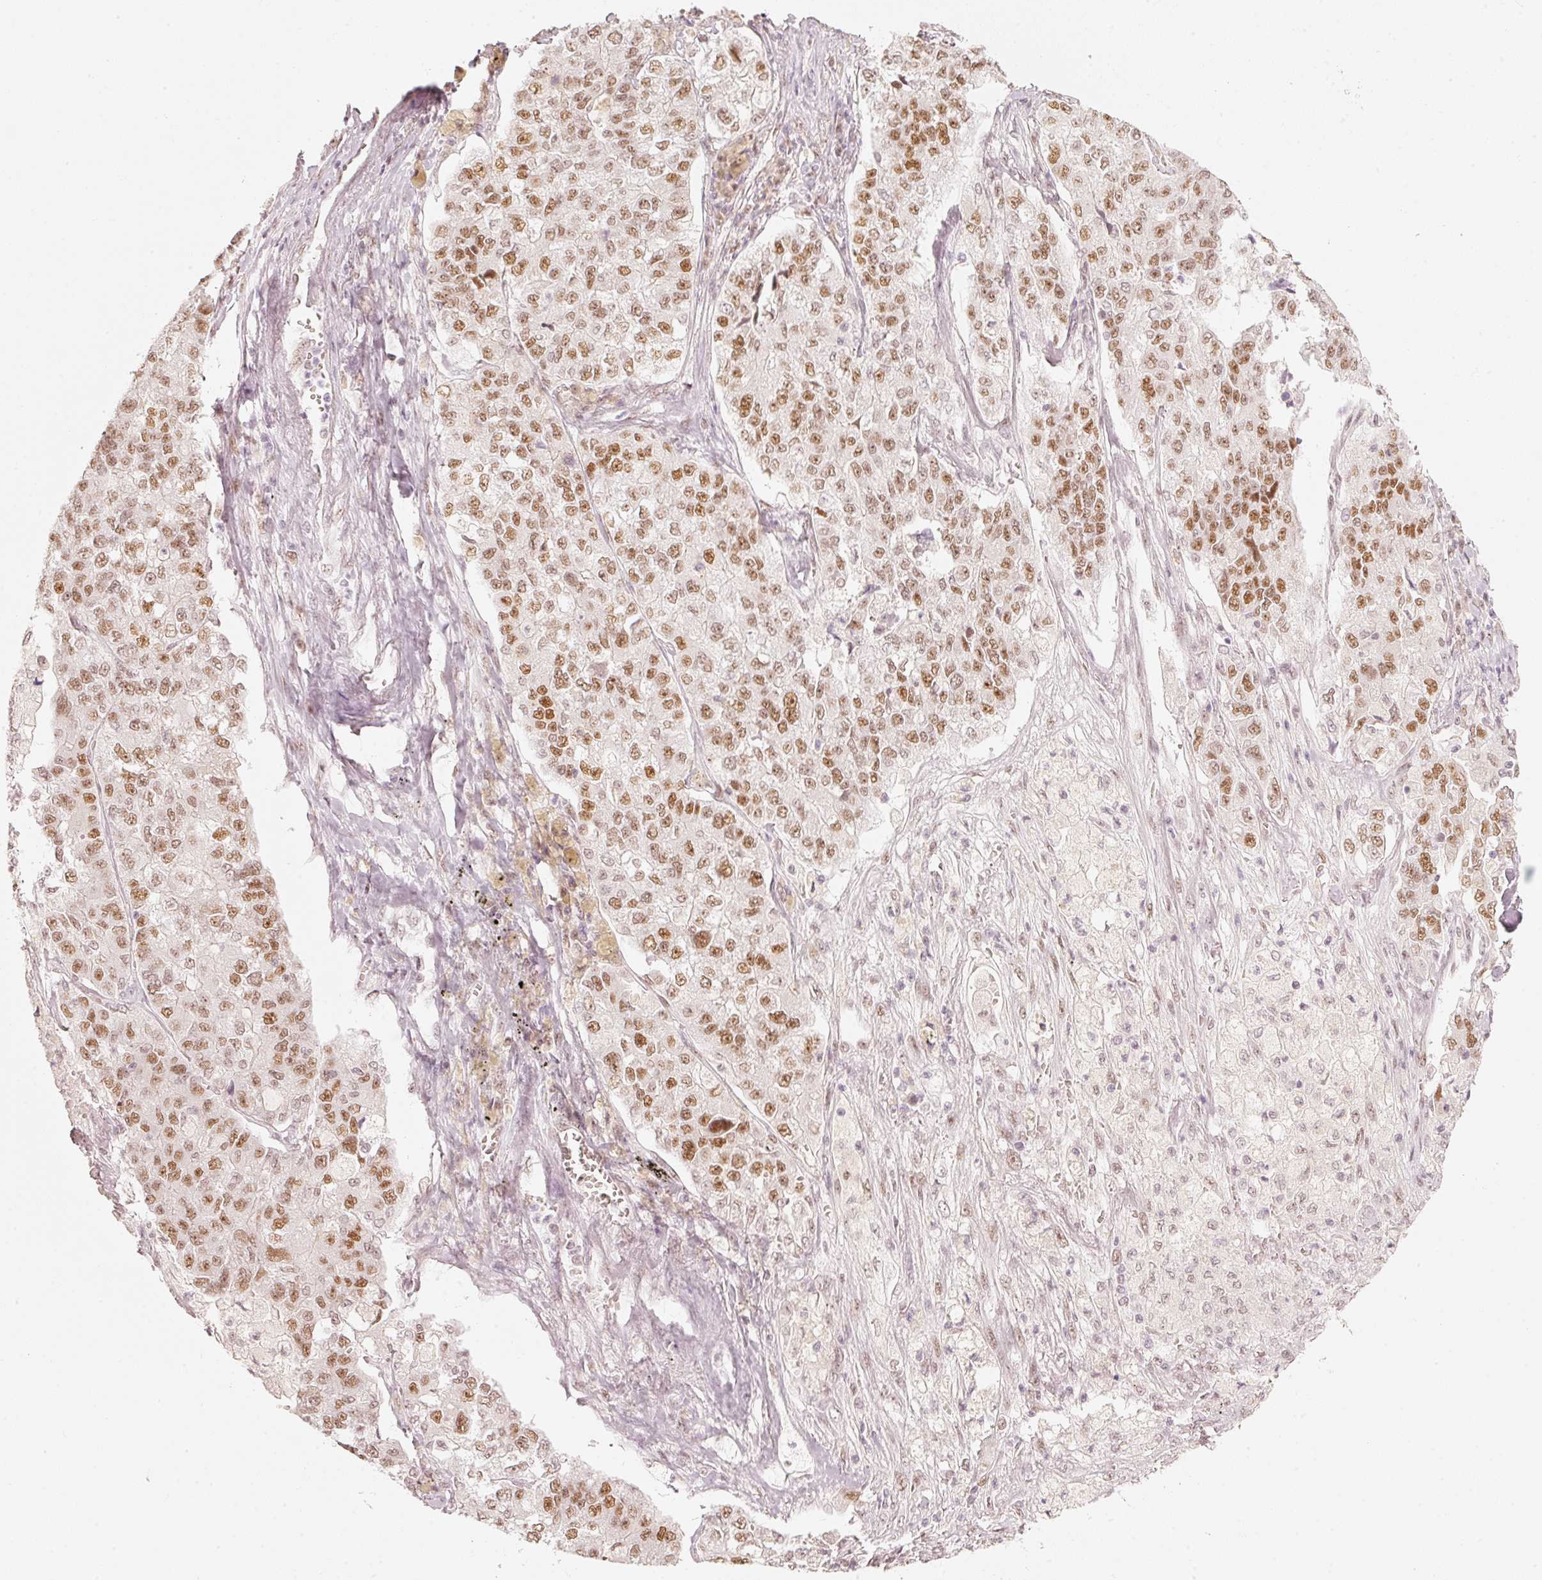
{"staining": {"intensity": "moderate", "quantity": ">75%", "location": "nuclear"}, "tissue": "lung cancer", "cell_type": "Tumor cells", "image_type": "cancer", "snomed": [{"axis": "morphology", "description": "Adenocarcinoma, NOS"}, {"axis": "topography", "description": "Lung"}], "caption": "High-magnification brightfield microscopy of lung cancer stained with DAB (3,3'-diaminobenzidine) (brown) and counterstained with hematoxylin (blue). tumor cells exhibit moderate nuclear staining is seen in approximately>75% of cells.", "gene": "PPP1R10", "patient": {"sex": "male", "age": 49}}